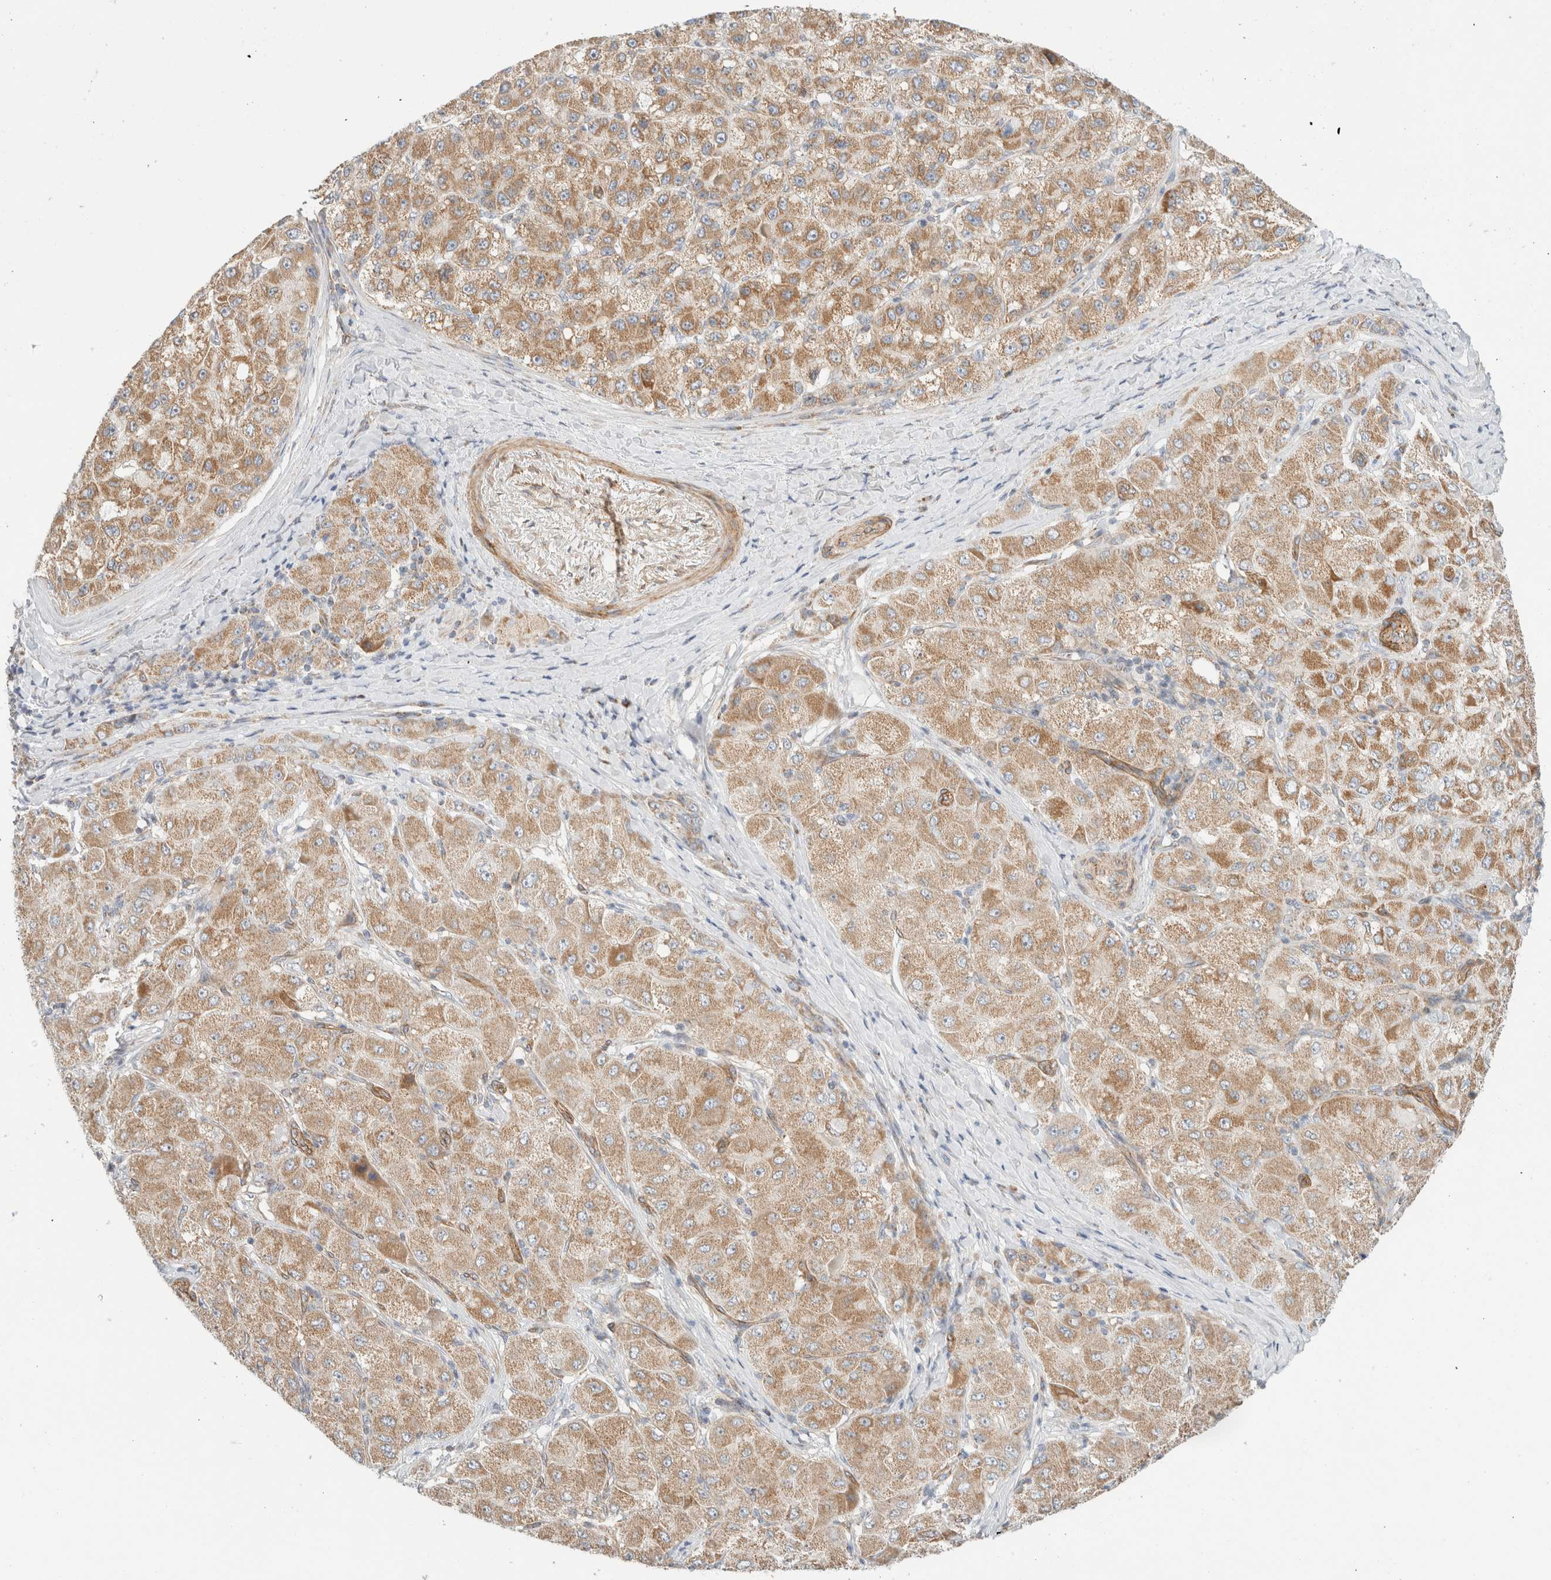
{"staining": {"intensity": "moderate", "quantity": ">75%", "location": "cytoplasmic/membranous"}, "tissue": "liver cancer", "cell_type": "Tumor cells", "image_type": "cancer", "snomed": [{"axis": "morphology", "description": "Carcinoma, Hepatocellular, NOS"}, {"axis": "topography", "description": "Liver"}], "caption": "A photomicrograph of liver hepatocellular carcinoma stained for a protein exhibits moderate cytoplasmic/membranous brown staining in tumor cells.", "gene": "MRM3", "patient": {"sex": "male", "age": 80}}